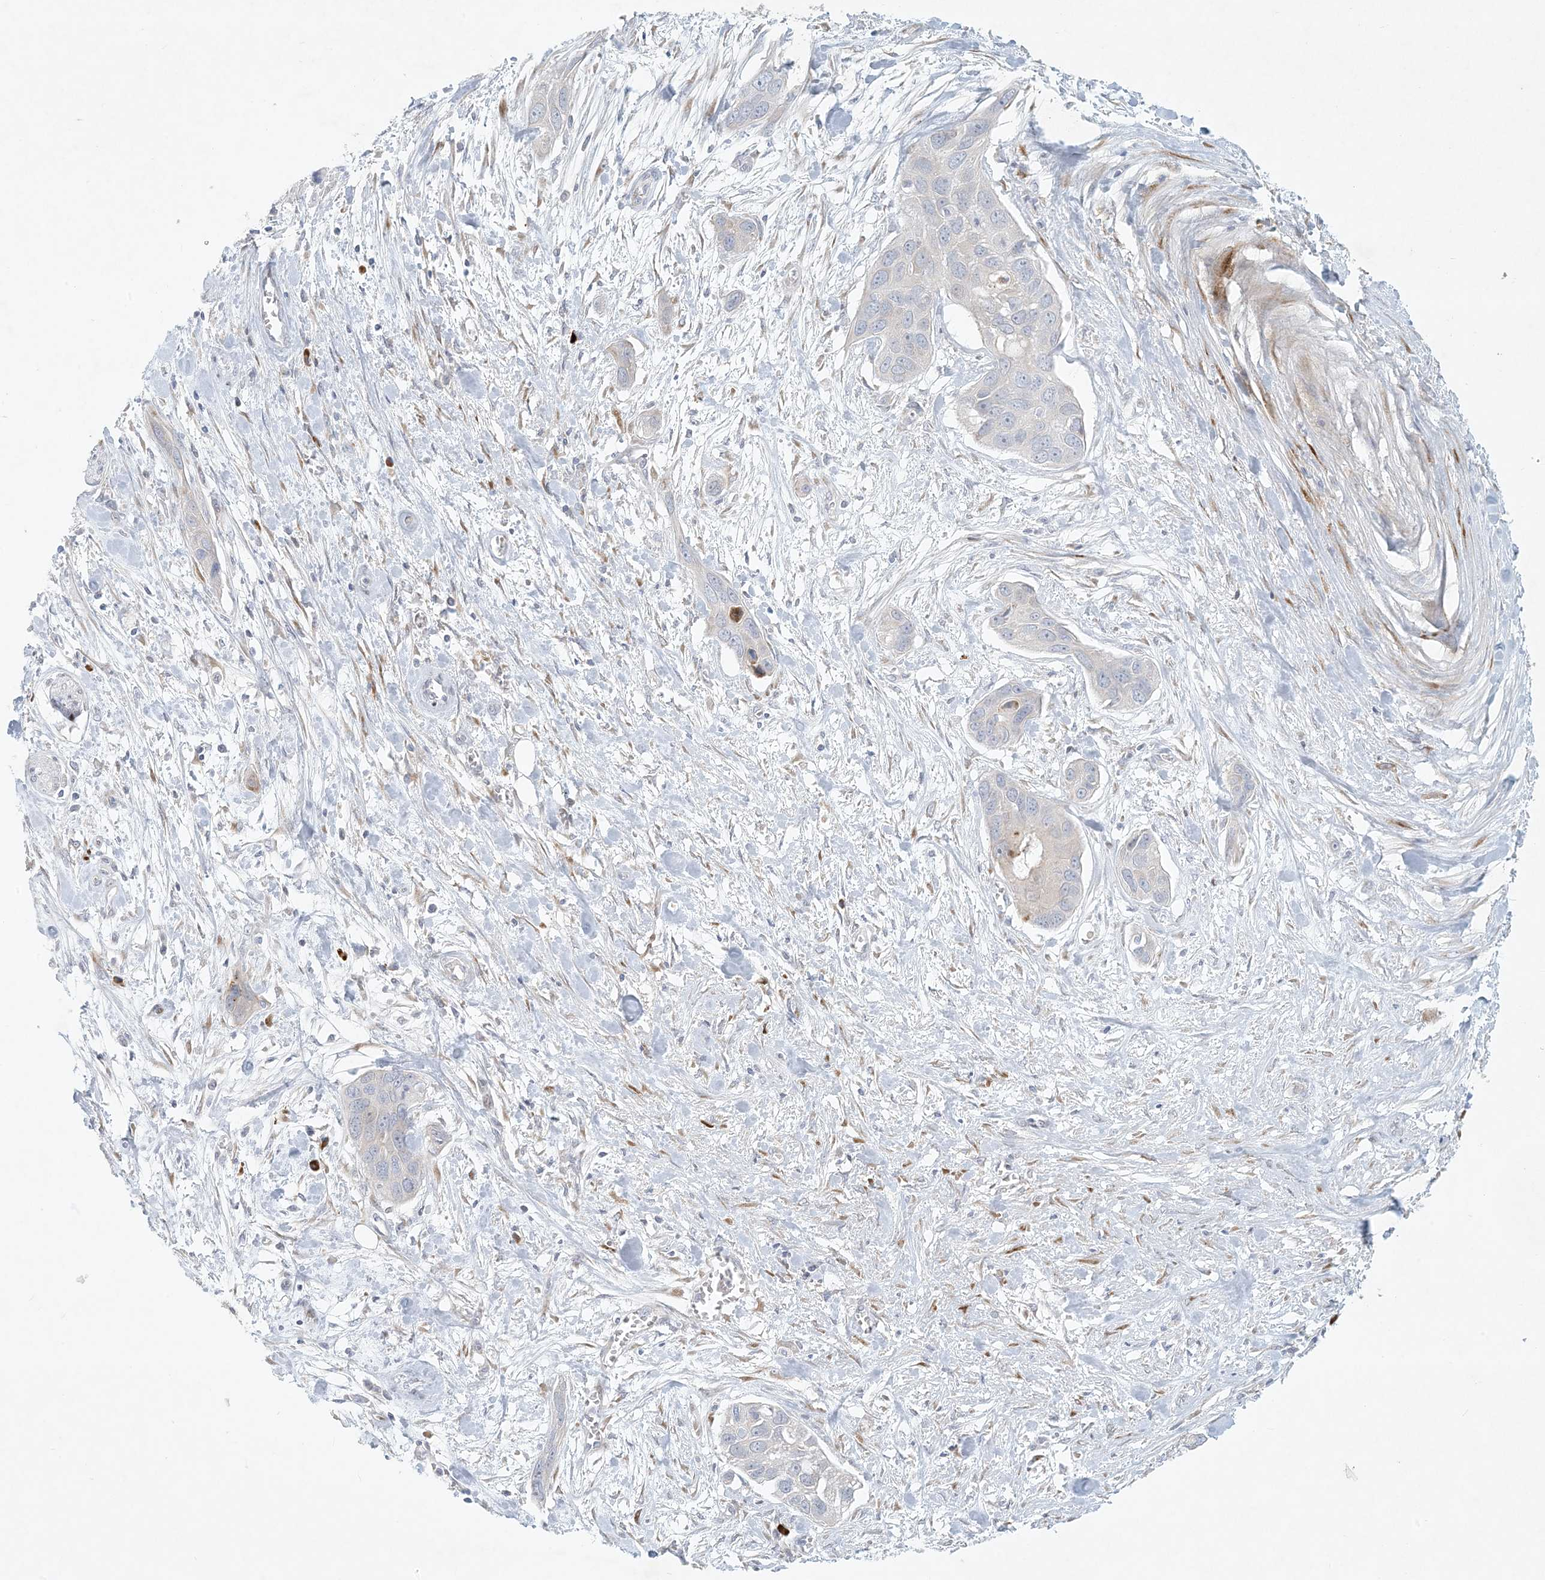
{"staining": {"intensity": "negative", "quantity": "none", "location": "none"}, "tissue": "pancreatic cancer", "cell_type": "Tumor cells", "image_type": "cancer", "snomed": [{"axis": "morphology", "description": "Adenocarcinoma, NOS"}, {"axis": "topography", "description": "Pancreas"}], "caption": "Immunohistochemistry (IHC) image of neoplastic tissue: human pancreatic cancer stained with DAB (3,3'-diaminobenzidine) displays no significant protein positivity in tumor cells.", "gene": "ZNF385D", "patient": {"sex": "female", "age": 60}}